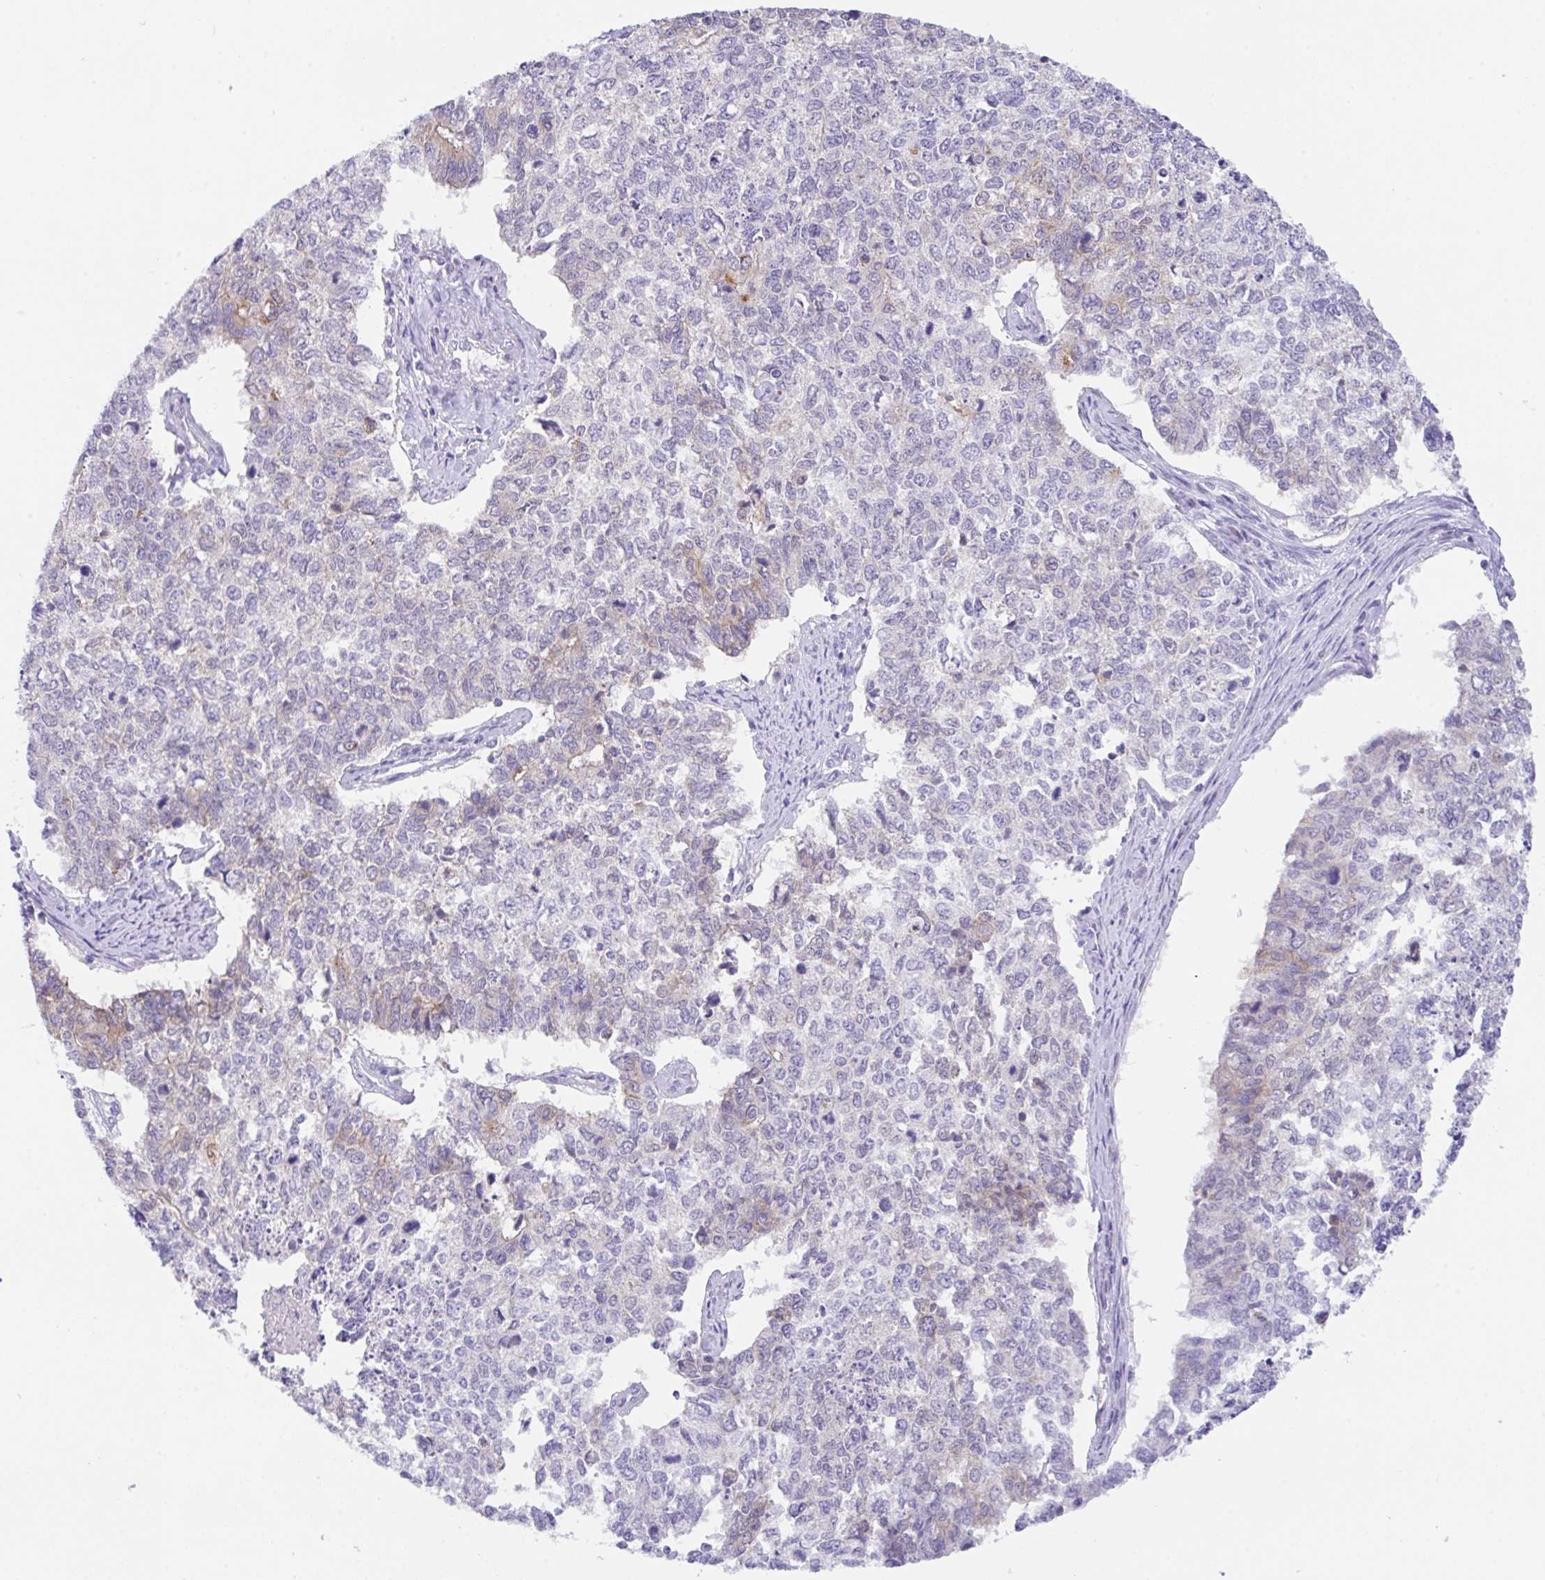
{"staining": {"intensity": "weak", "quantity": "<25%", "location": "cytoplasmic/membranous"}, "tissue": "cervical cancer", "cell_type": "Tumor cells", "image_type": "cancer", "snomed": [{"axis": "morphology", "description": "Adenocarcinoma, NOS"}, {"axis": "topography", "description": "Cervix"}], "caption": "IHC photomicrograph of neoplastic tissue: human cervical adenocarcinoma stained with DAB (3,3'-diaminobenzidine) reveals no significant protein staining in tumor cells. (DAB IHC visualized using brightfield microscopy, high magnification).", "gene": "TRAF4", "patient": {"sex": "female", "age": 63}}